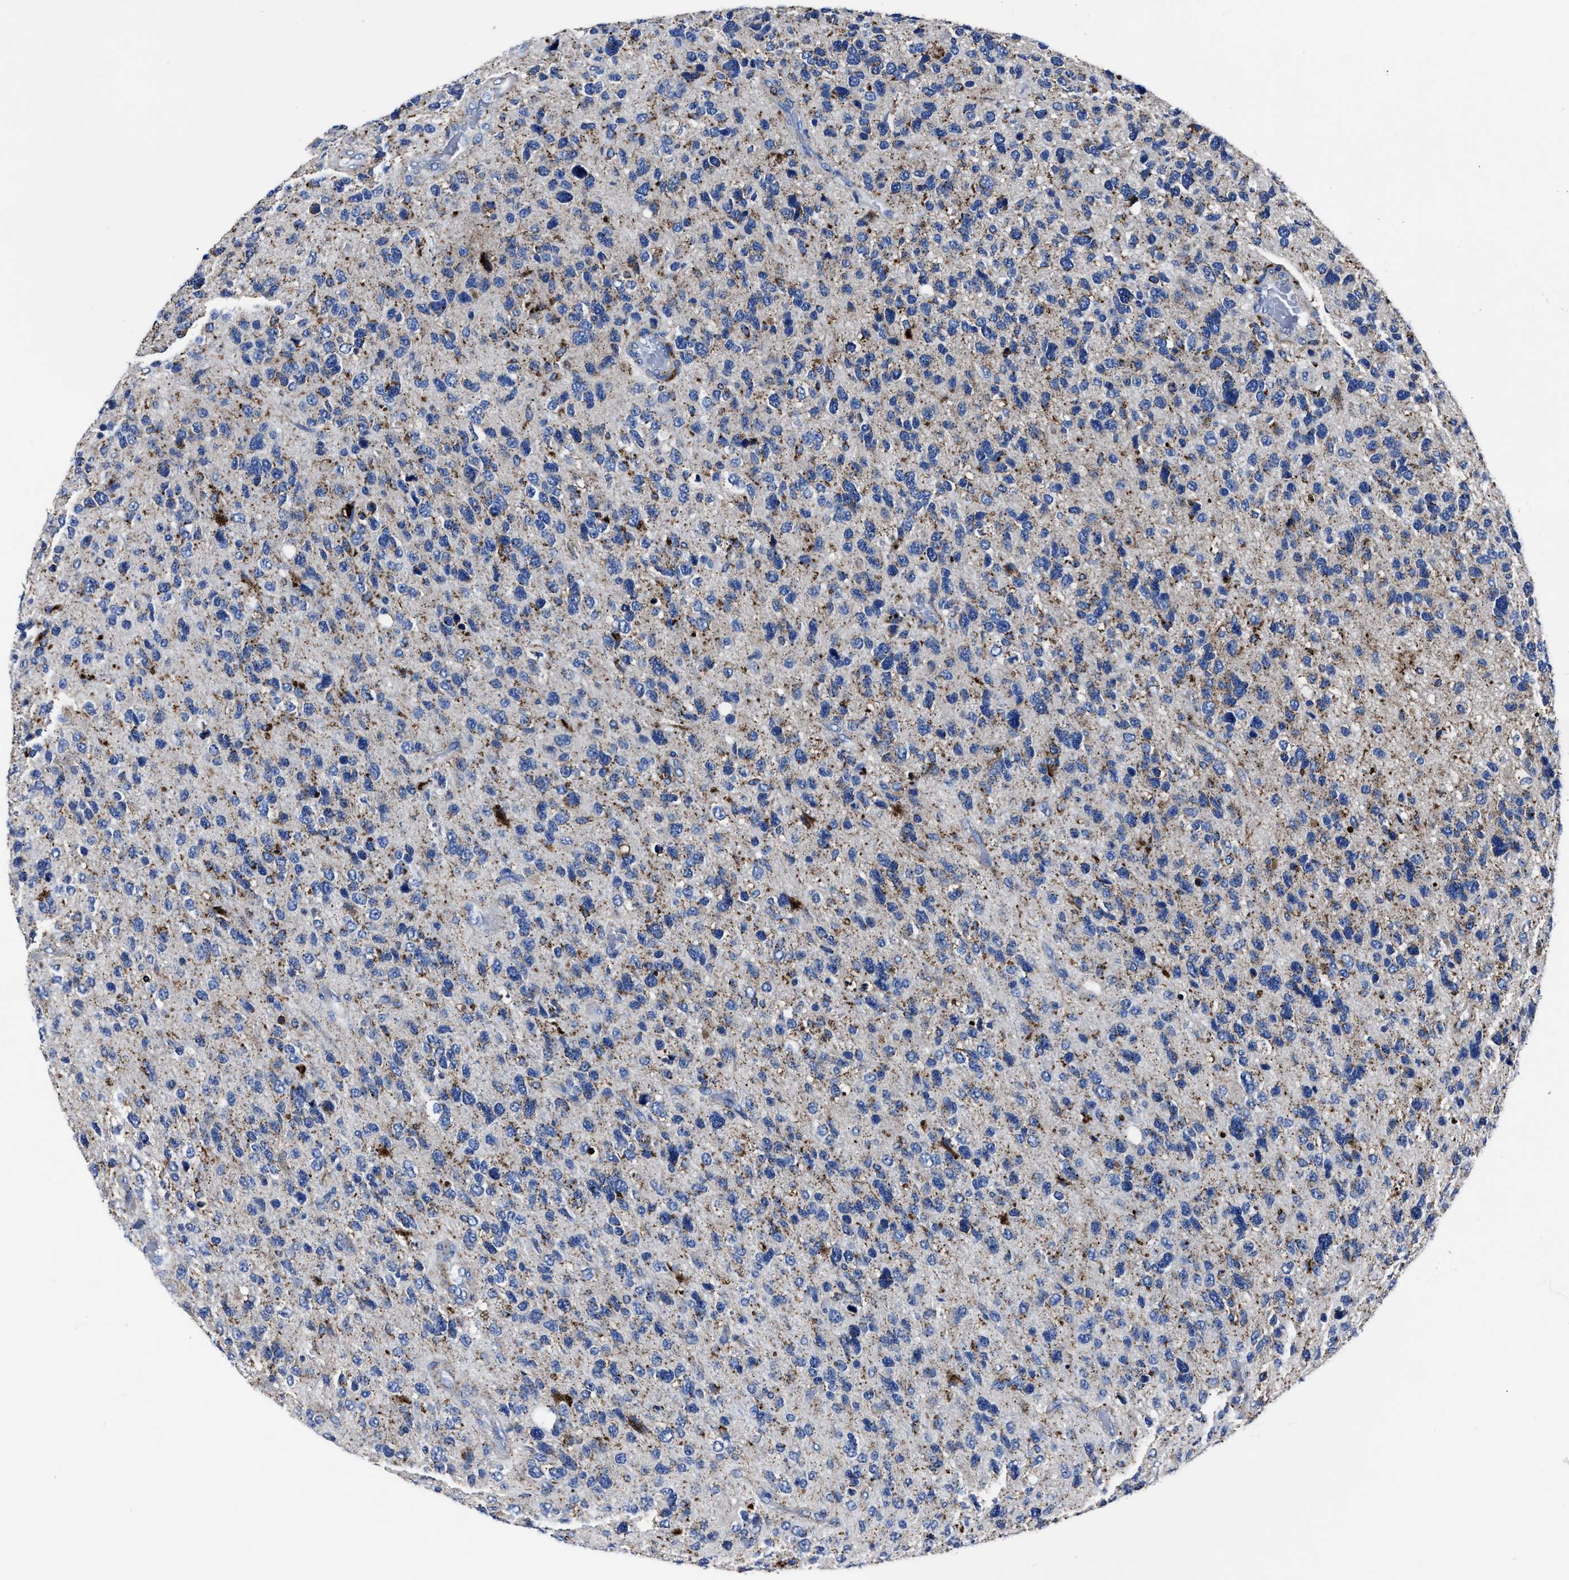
{"staining": {"intensity": "moderate", "quantity": "<25%", "location": "cytoplasmic/membranous"}, "tissue": "glioma", "cell_type": "Tumor cells", "image_type": "cancer", "snomed": [{"axis": "morphology", "description": "Glioma, malignant, High grade"}, {"axis": "topography", "description": "Brain"}], "caption": "DAB immunohistochemical staining of glioma shows moderate cytoplasmic/membranous protein staining in approximately <25% of tumor cells.", "gene": "LAMTOR4", "patient": {"sex": "female", "age": 58}}